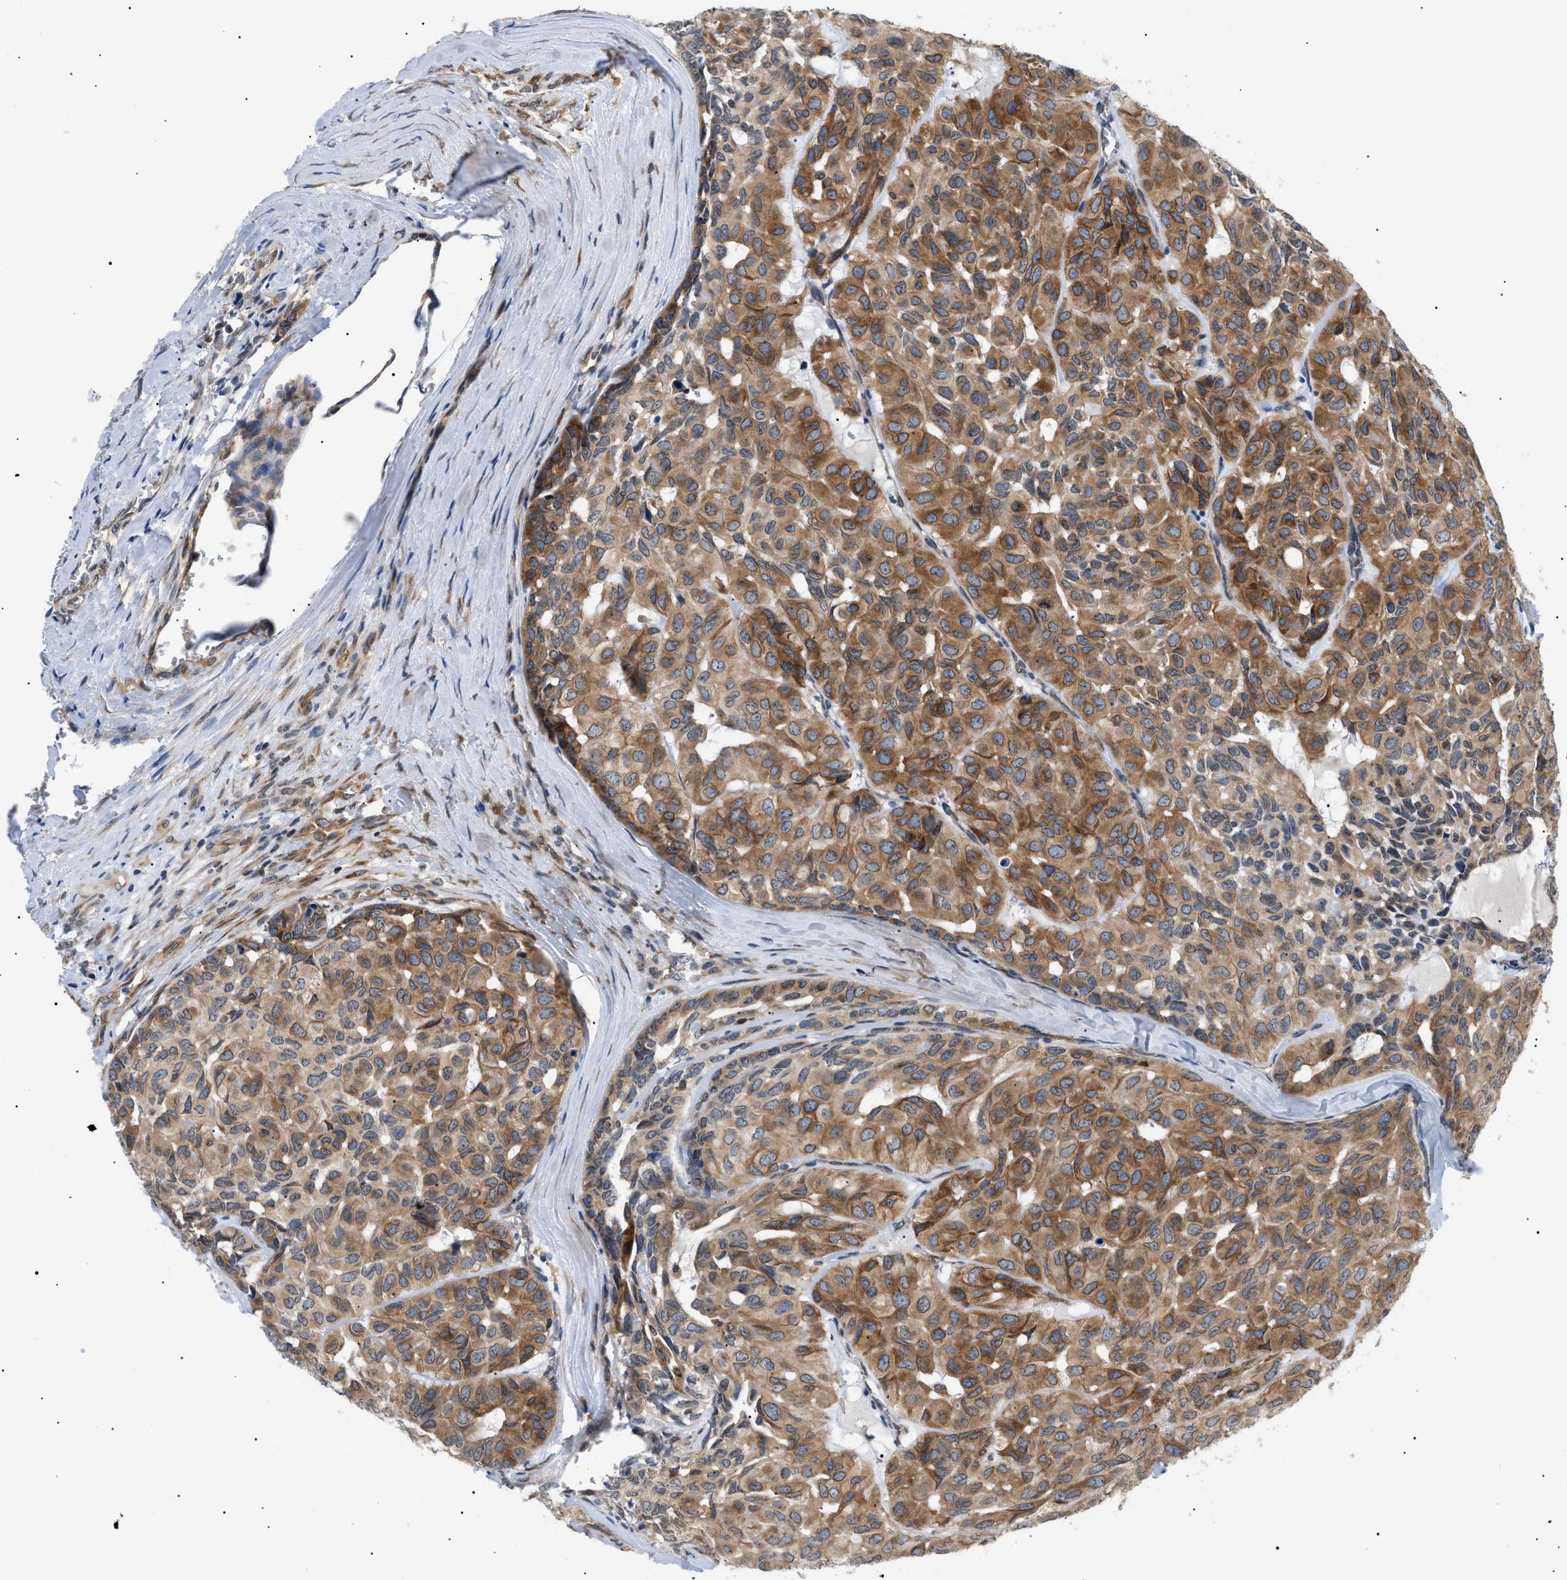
{"staining": {"intensity": "moderate", "quantity": "25%-75%", "location": "cytoplasmic/membranous"}, "tissue": "head and neck cancer", "cell_type": "Tumor cells", "image_type": "cancer", "snomed": [{"axis": "morphology", "description": "Adenocarcinoma, NOS"}, {"axis": "topography", "description": "Salivary gland, NOS"}, {"axis": "topography", "description": "Head-Neck"}], "caption": "Immunohistochemical staining of adenocarcinoma (head and neck) demonstrates moderate cytoplasmic/membranous protein positivity in approximately 25%-75% of tumor cells.", "gene": "DERL1", "patient": {"sex": "female", "age": 76}}